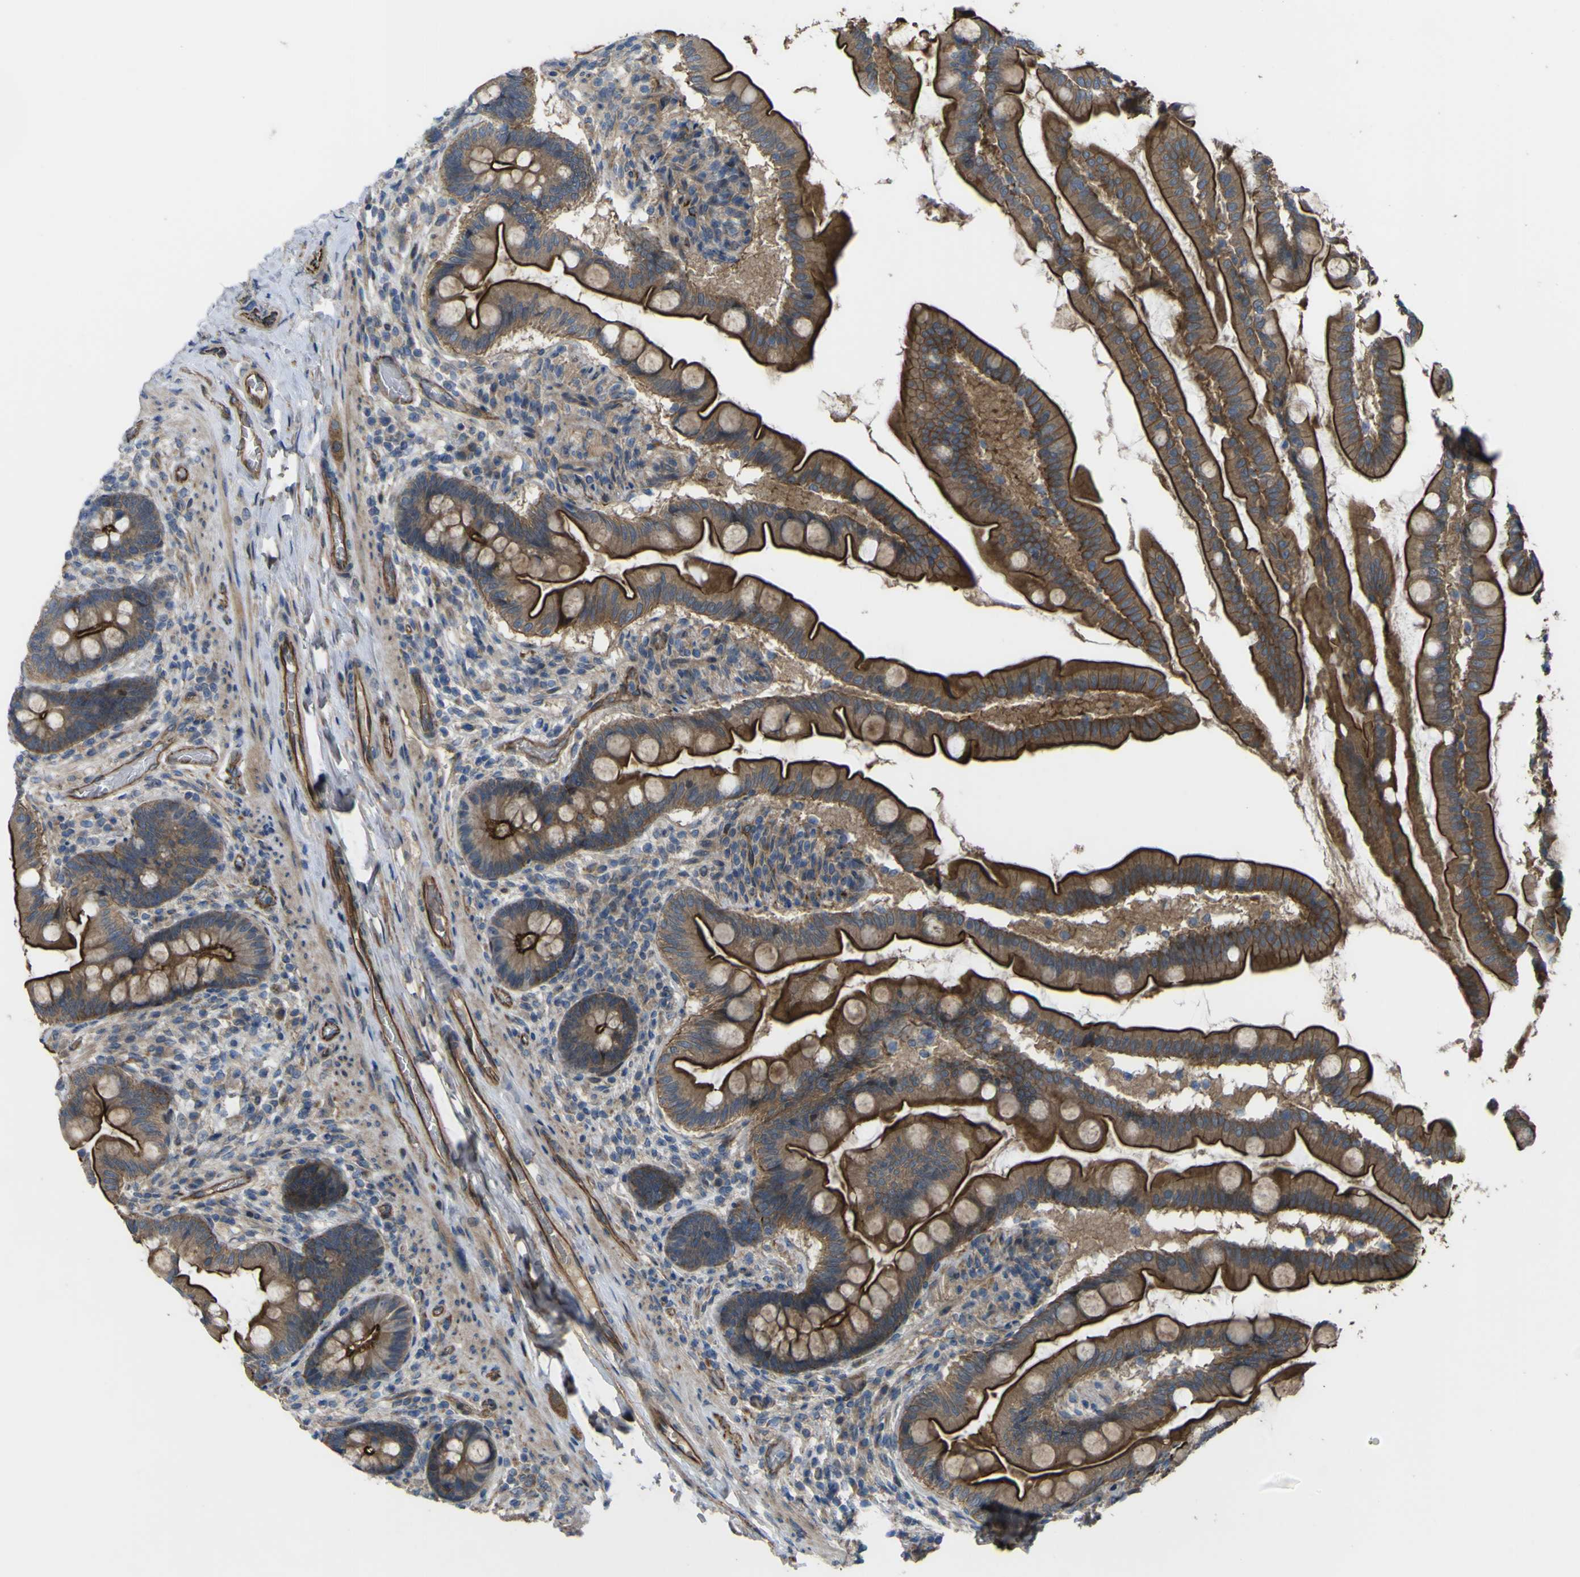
{"staining": {"intensity": "strong", "quantity": ">75%", "location": "cytoplasmic/membranous"}, "tissue": "small intestine", "cell_type": "Glandular cells", "image_type": "normal", "snomed": [{"axis": "morphology", "description": "Normal tissue, NOS"}, {"axis": "topography", "description": "Small intestine"}], "caption": "Immunohistochemistry photomicrograph of benign small intestine: human small intestine stained using immunohistochemistry (IHC) exhibits high levels of strong protein expression localized specifically in the cytoplasmic/membranous of glandular cells, appearing as a cytoplasmic/membranous brown color.", "gene": "FBXO30", "patient": {"sex": "female", "age": 56}}